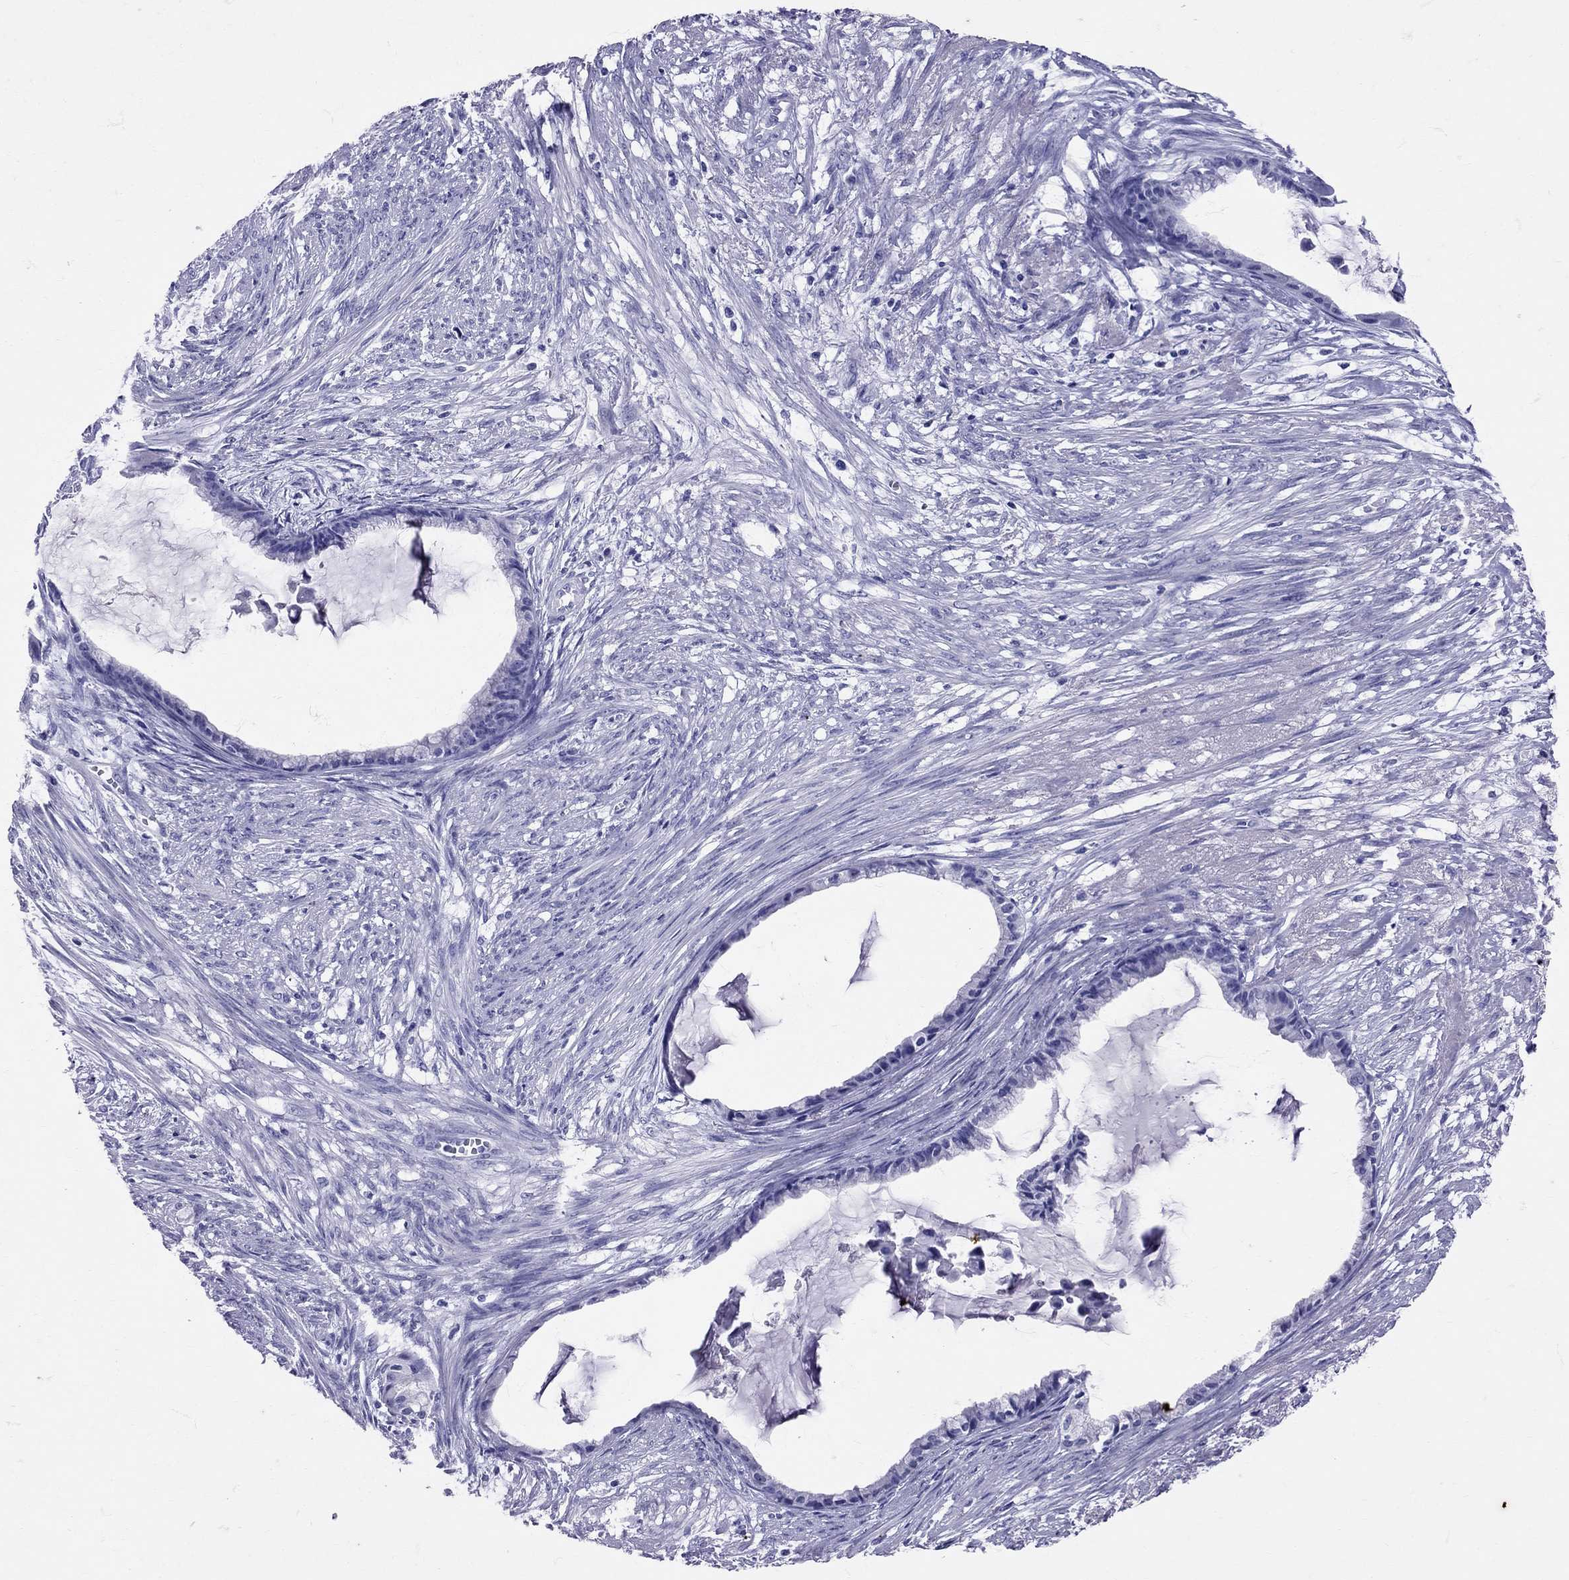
{"staining": {"intensity": "negative", "quantity": "none", "location": "none"}, "tissue": "endometrial cancer", "cell_type": "Tumor cells", "image_type": "cancer", "snomed": [{"axis": "morphology", "description": "Adenocarcinoma, NOS"}, {"axis": "topography", "description": "Endometrium"}], "caption": "Tumor cells show no significant protein staining in endometrial cancer (adenocarcinoma). The staining was performed using DAB (3,3'-diaminobenzidine) to visualize the protein expression in brown, while the nuclei were stained in blue with hematoxylin (Magnification: 20x).", "gene": "AVP", "patient": {"sex": "female", "age": 86}}